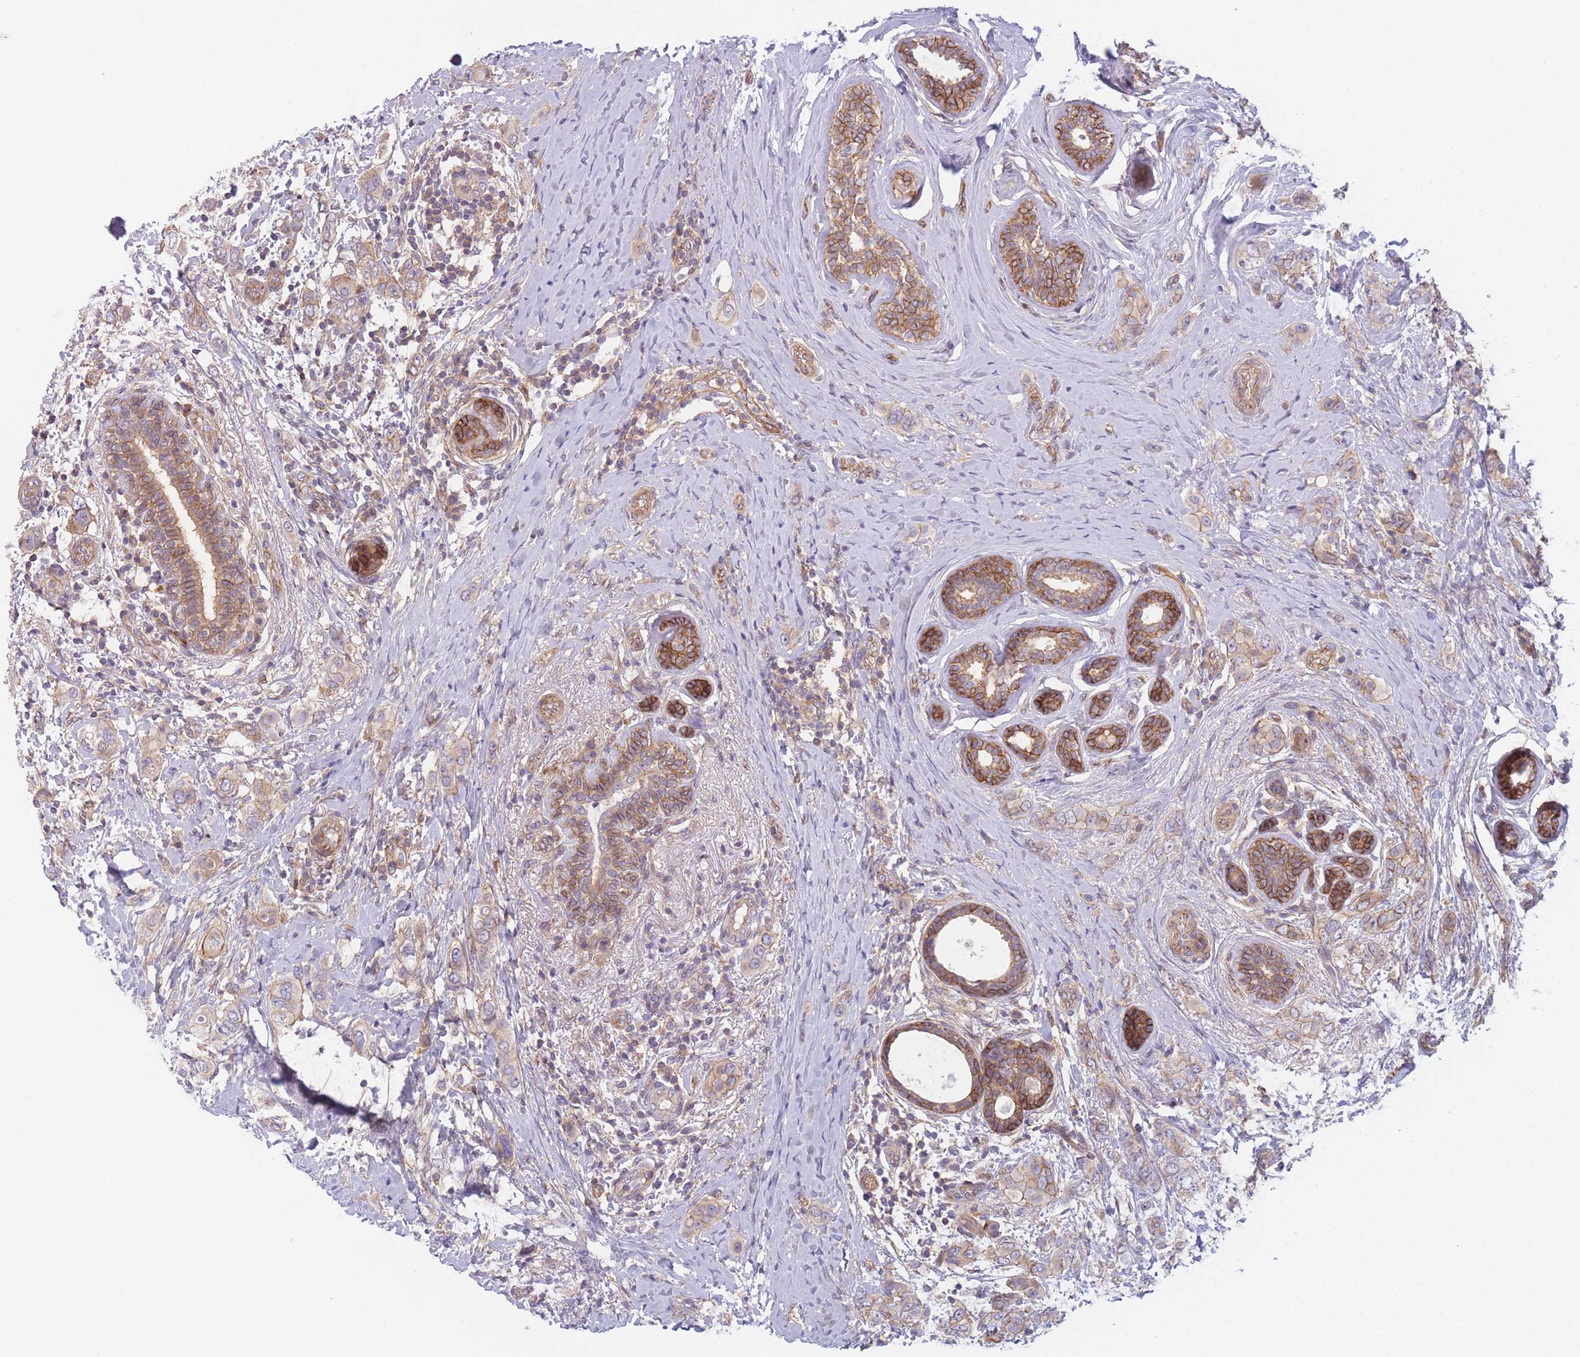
{"staining": {"intensity": "moderate", "quantity": "25%-75%", "location": "cytoplasmic/membranous"}, "tissue": "breast cancer", "cell_type": "Tumor cells", "image_type": "cancer", "snomed": [{"axis": "morphology", "description": "Lobular carcinoma"}, {"axis": "topography", "description": "Breast"}], "caption": "Tumor cells exhibit medium levels of moderate cytoplasmic/membranous staining in about 25%-75% of cells in breast cancer (lobular carcinoma). Using DAB (3,3'-diaminobenzidine) (brown) and hematoxylin (blue) stains, captured at high magnification using brightfield microscopy.", "gene": "WDR93", "patient": {"sex": "female", "age": 51}}